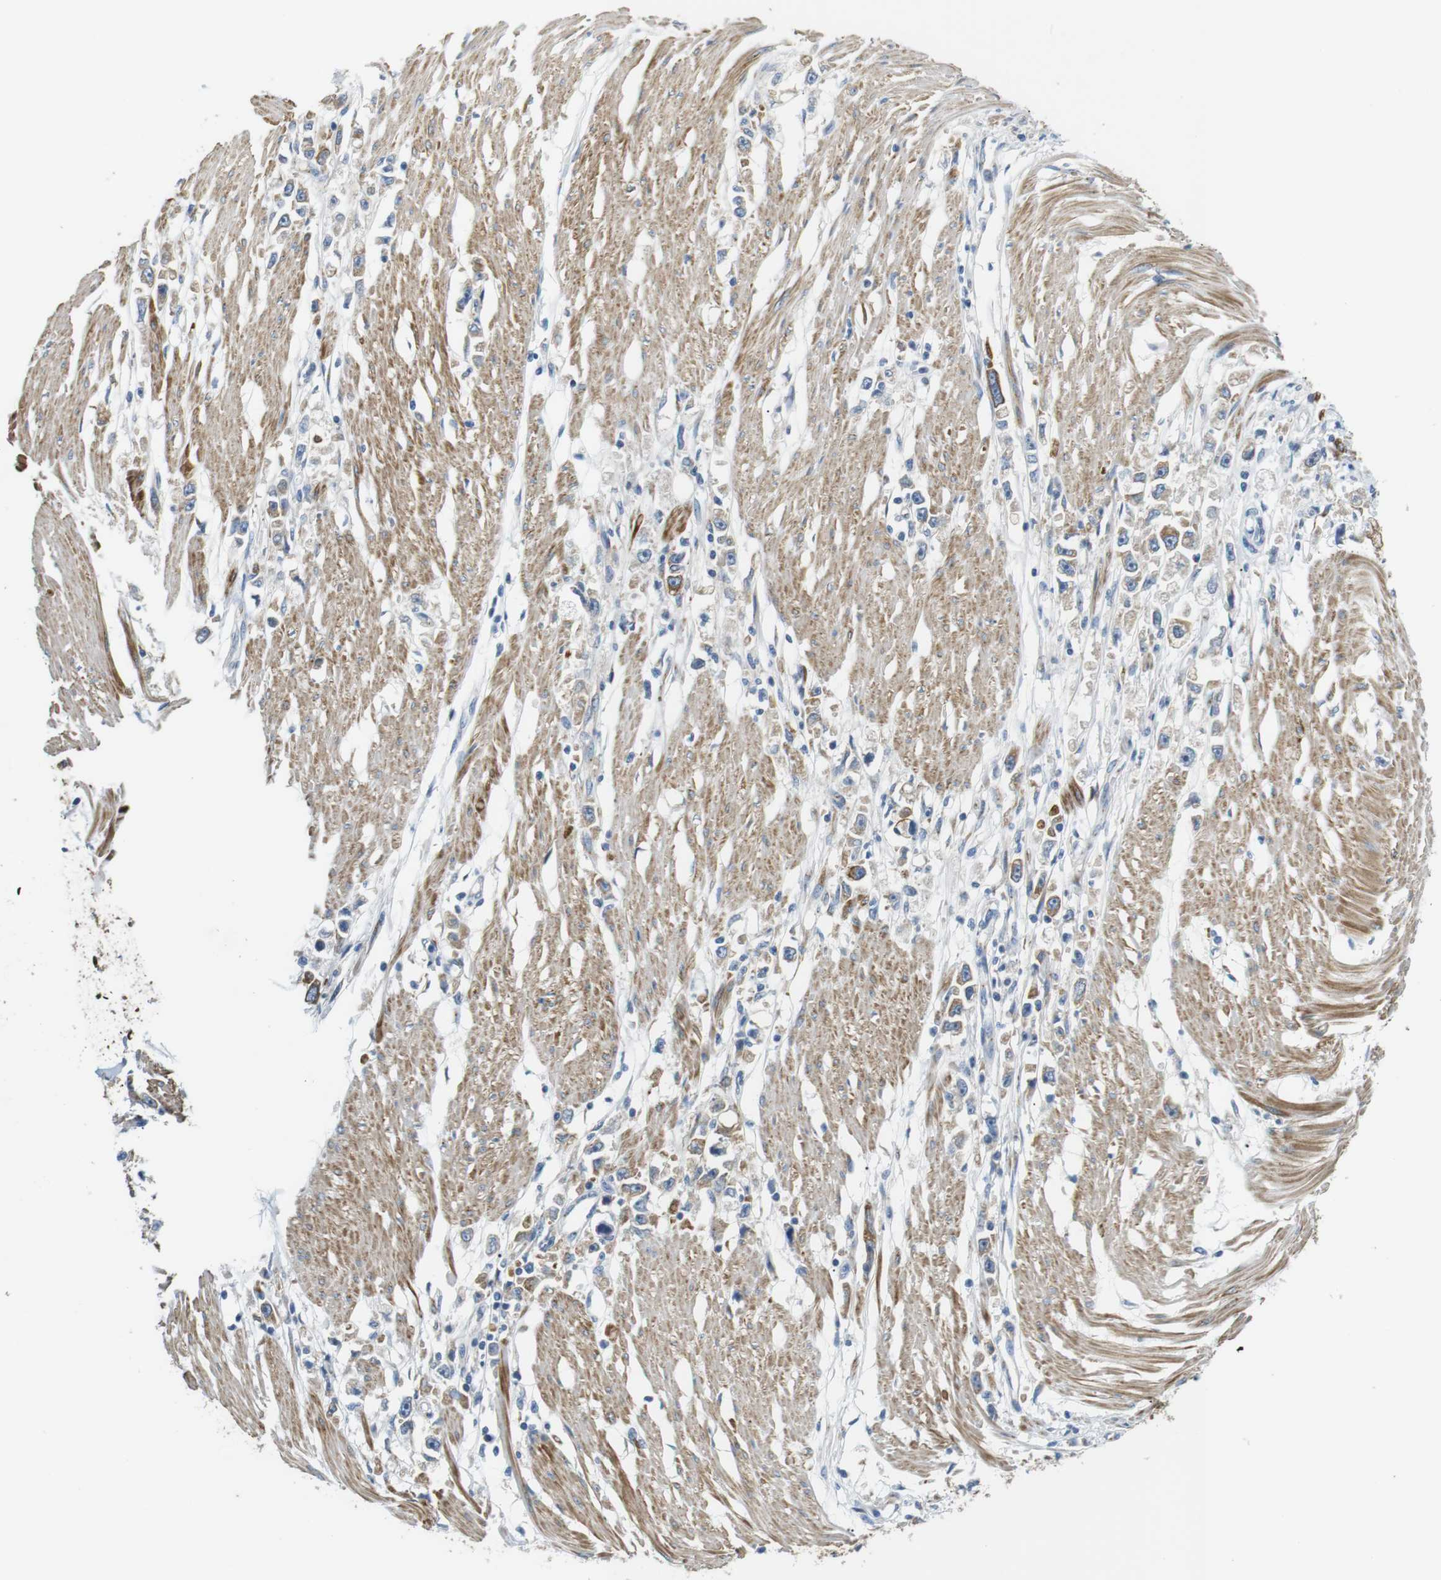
{"staining": {"intensity": "moderate", "quantity": "<25%", "location": "cytoplasmic/membranous"}, "tissue": "stomach cancer", "cell_type": "Tumor cells", "image_type": "cancer", "snomed": [{"axis": "morphology", "description": "Adenocarcinoma, NOS"}, {"axis": "topography", "description": "Stomach"}], "caption": "This is a photomicrograph of immunohistochemistry staining of stomach cancer, which shows moderate expression in the cytoplasmic/membranous of tumor cells.", "gene": "UNC5CL", "patient": {"sex": "female", "age": 59}}